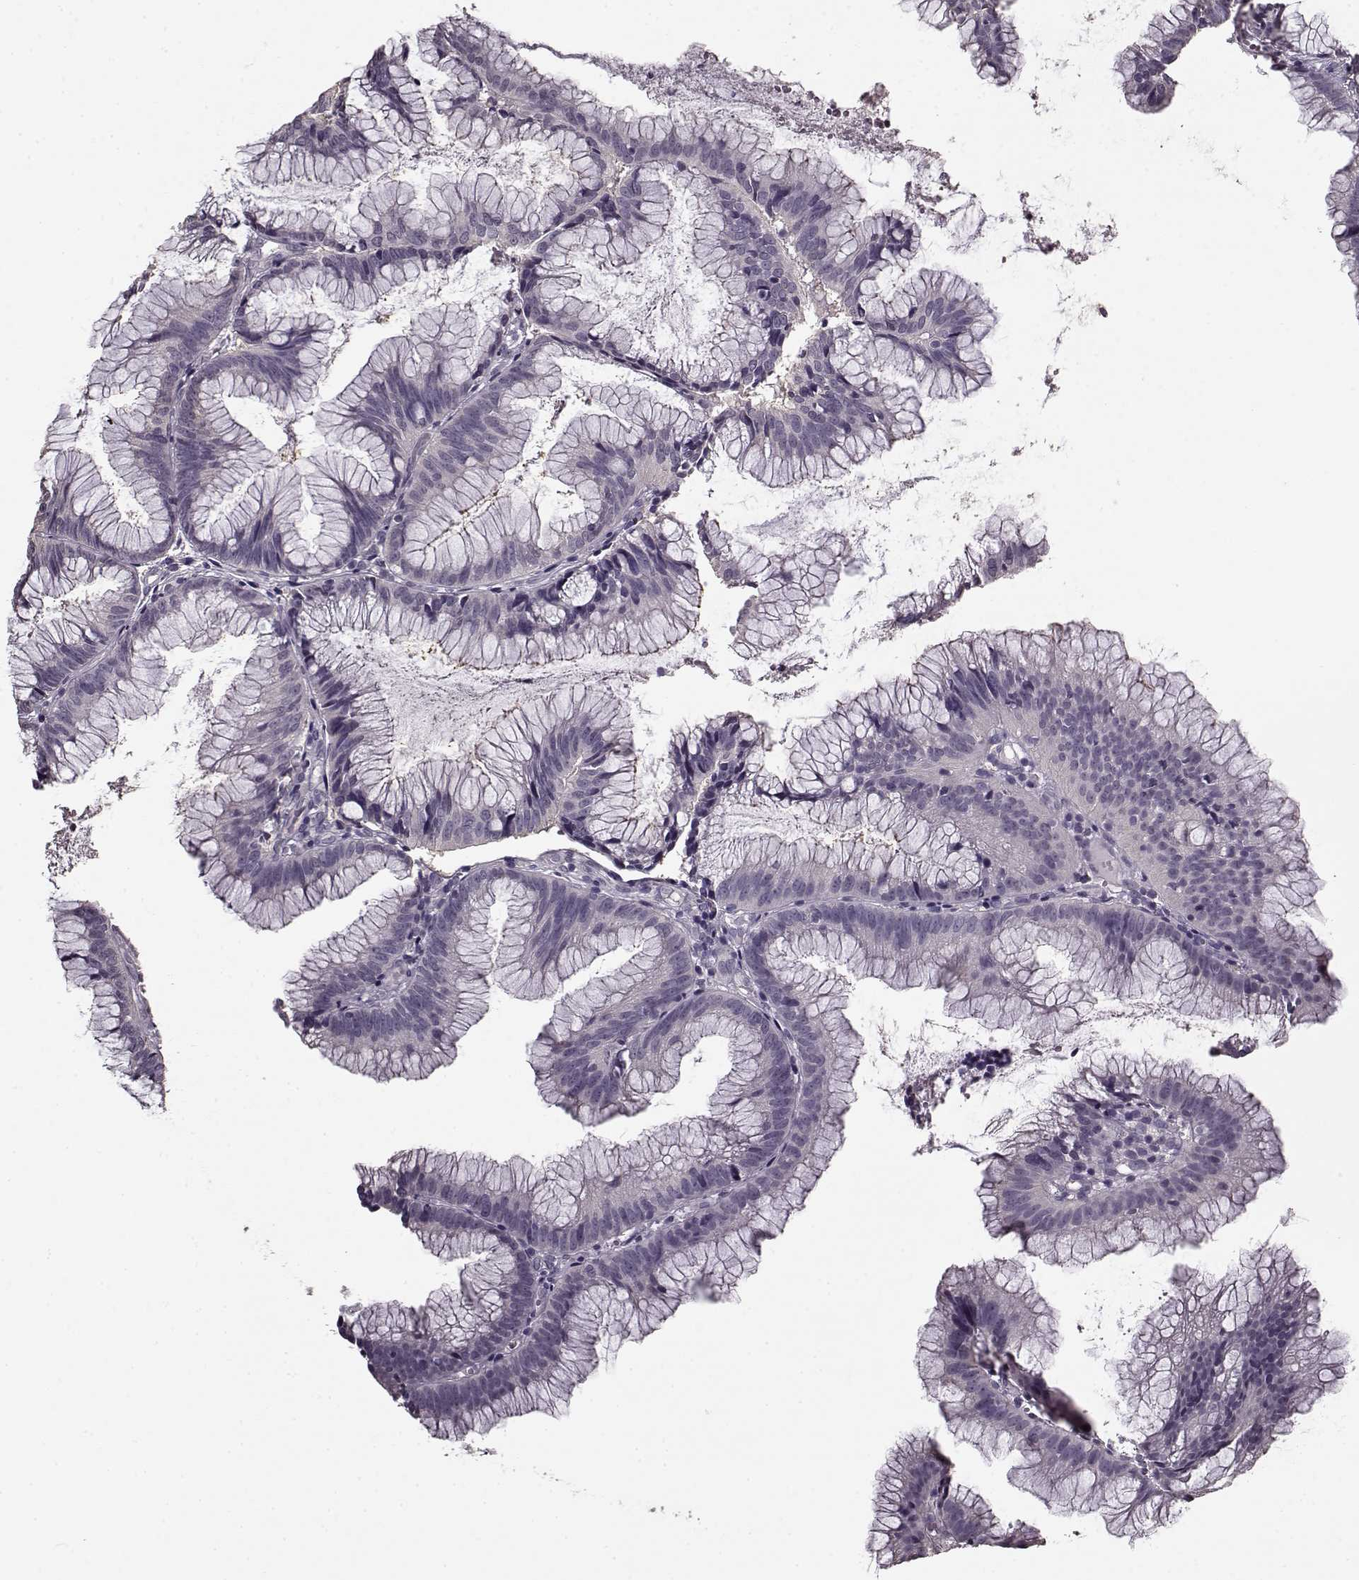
{"staining": {"intensity": "negative", "quantity": "none", "location": "none"}, "tissue": "colorectal cancer", "cell_type": "Tumor cells", "image_type": "cancer", "snomed": [{"axis": "morphology", "description": "Adenocarcinoma, NOS"}, {"axis": "topography", "description": "Colon"}], "caption": "Colorectal cancer (adenocarcinoma) was stained to show a protein in brown. There is no significant staining in tumor cells.", "gene": "RP1L1", "patient": {"sex": "female", "age": 78}}